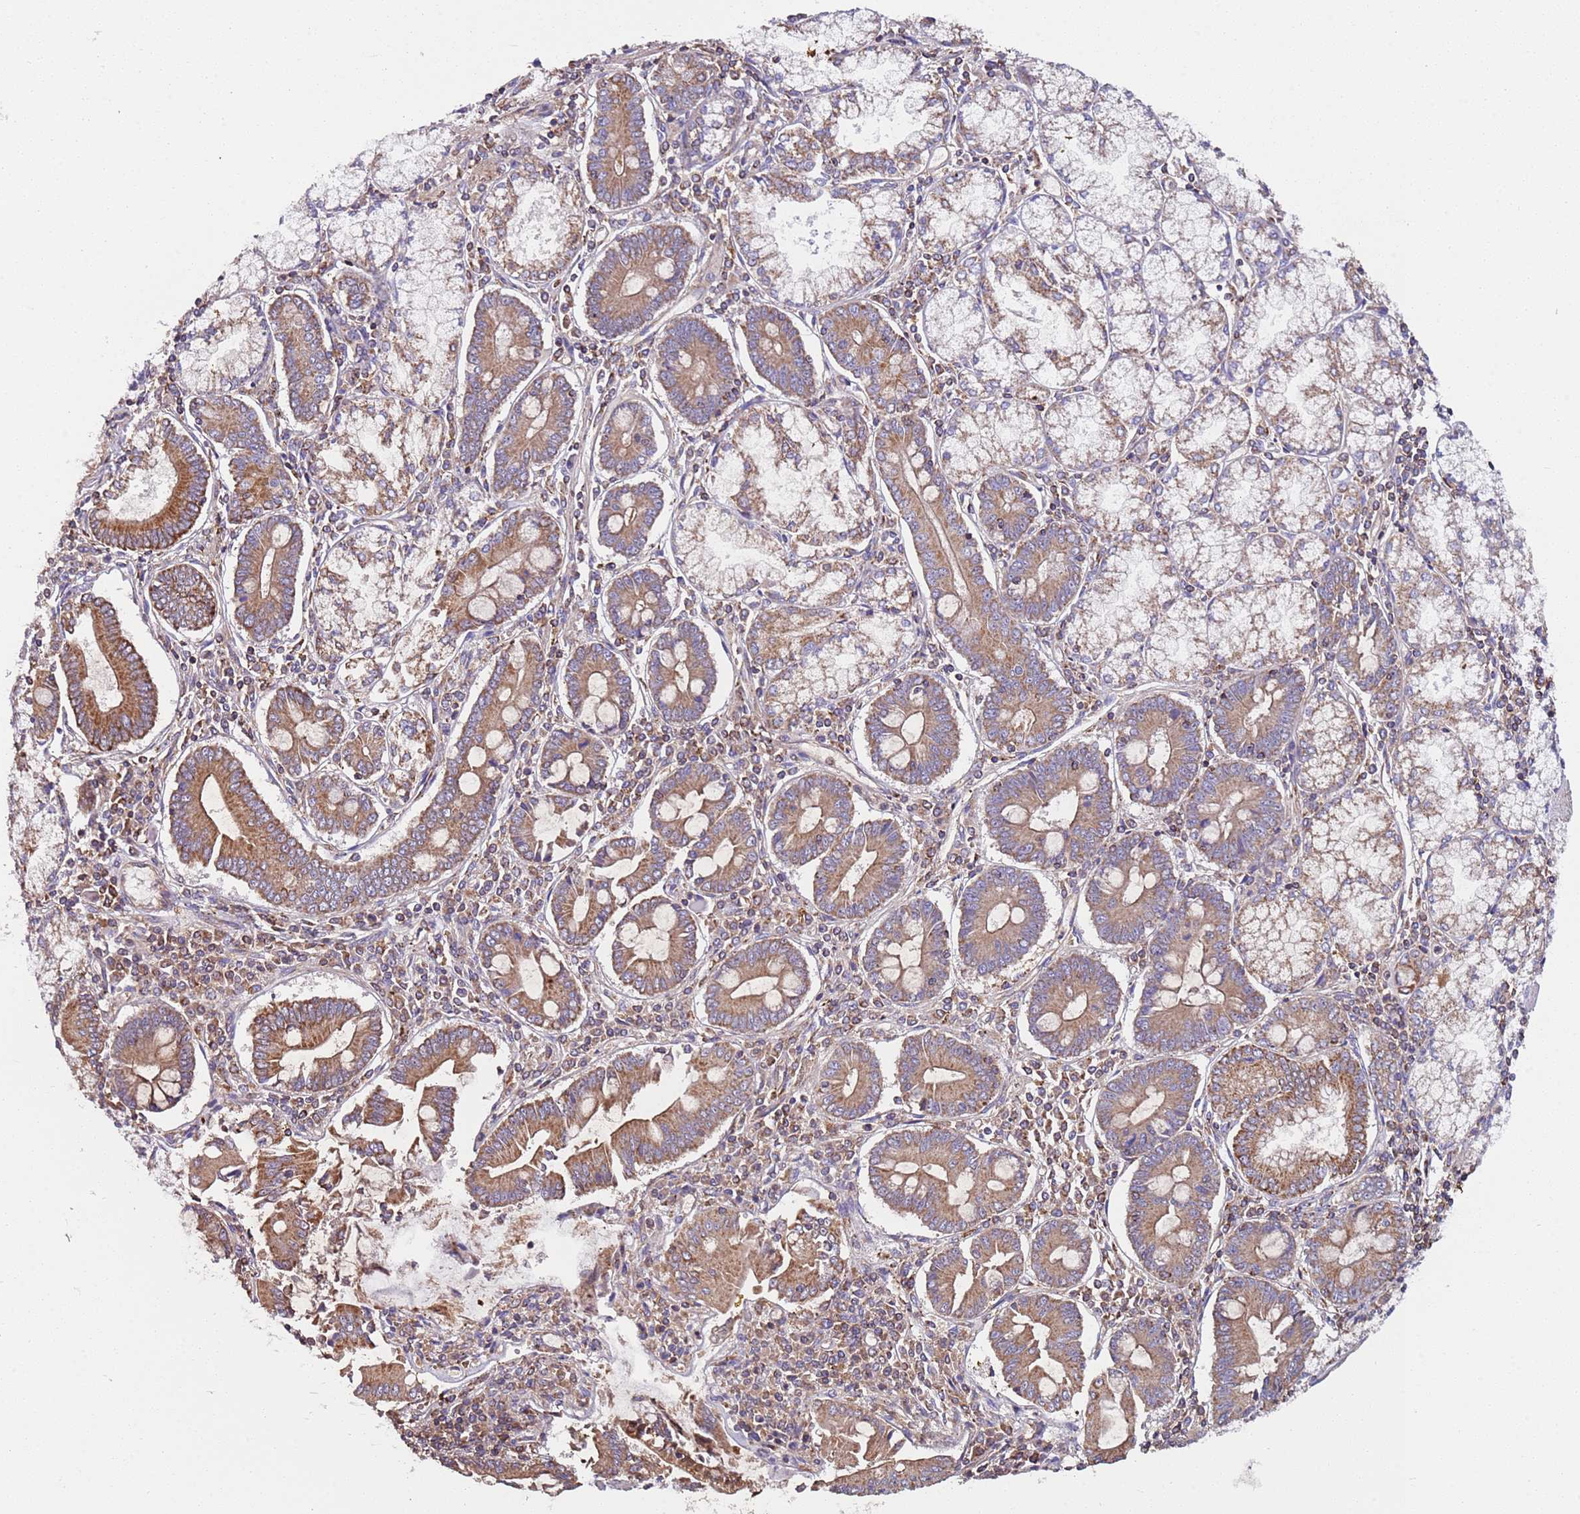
{"staining": {"intensity": "moderate", "quantity": ">75%", "location": "cytoplasmic/membranous"}, "tissue": "pancreatic cancer", "cell_type": "Tumor cells", "image_type": "cancer", "snomed": [{"axis": "morphology", "description": "Adenocarcinoma, NOS"}, {"axis": "topography", "description": "Pancreas"}], "caption": "Moderate cytoplasmic/membranous protein staining is present in approximately >75% of tumor cells in pancreatic cancer (adenocarcinoma).", "gene": "RMND5A", "patient": {"sex": "female", "age": 50}}